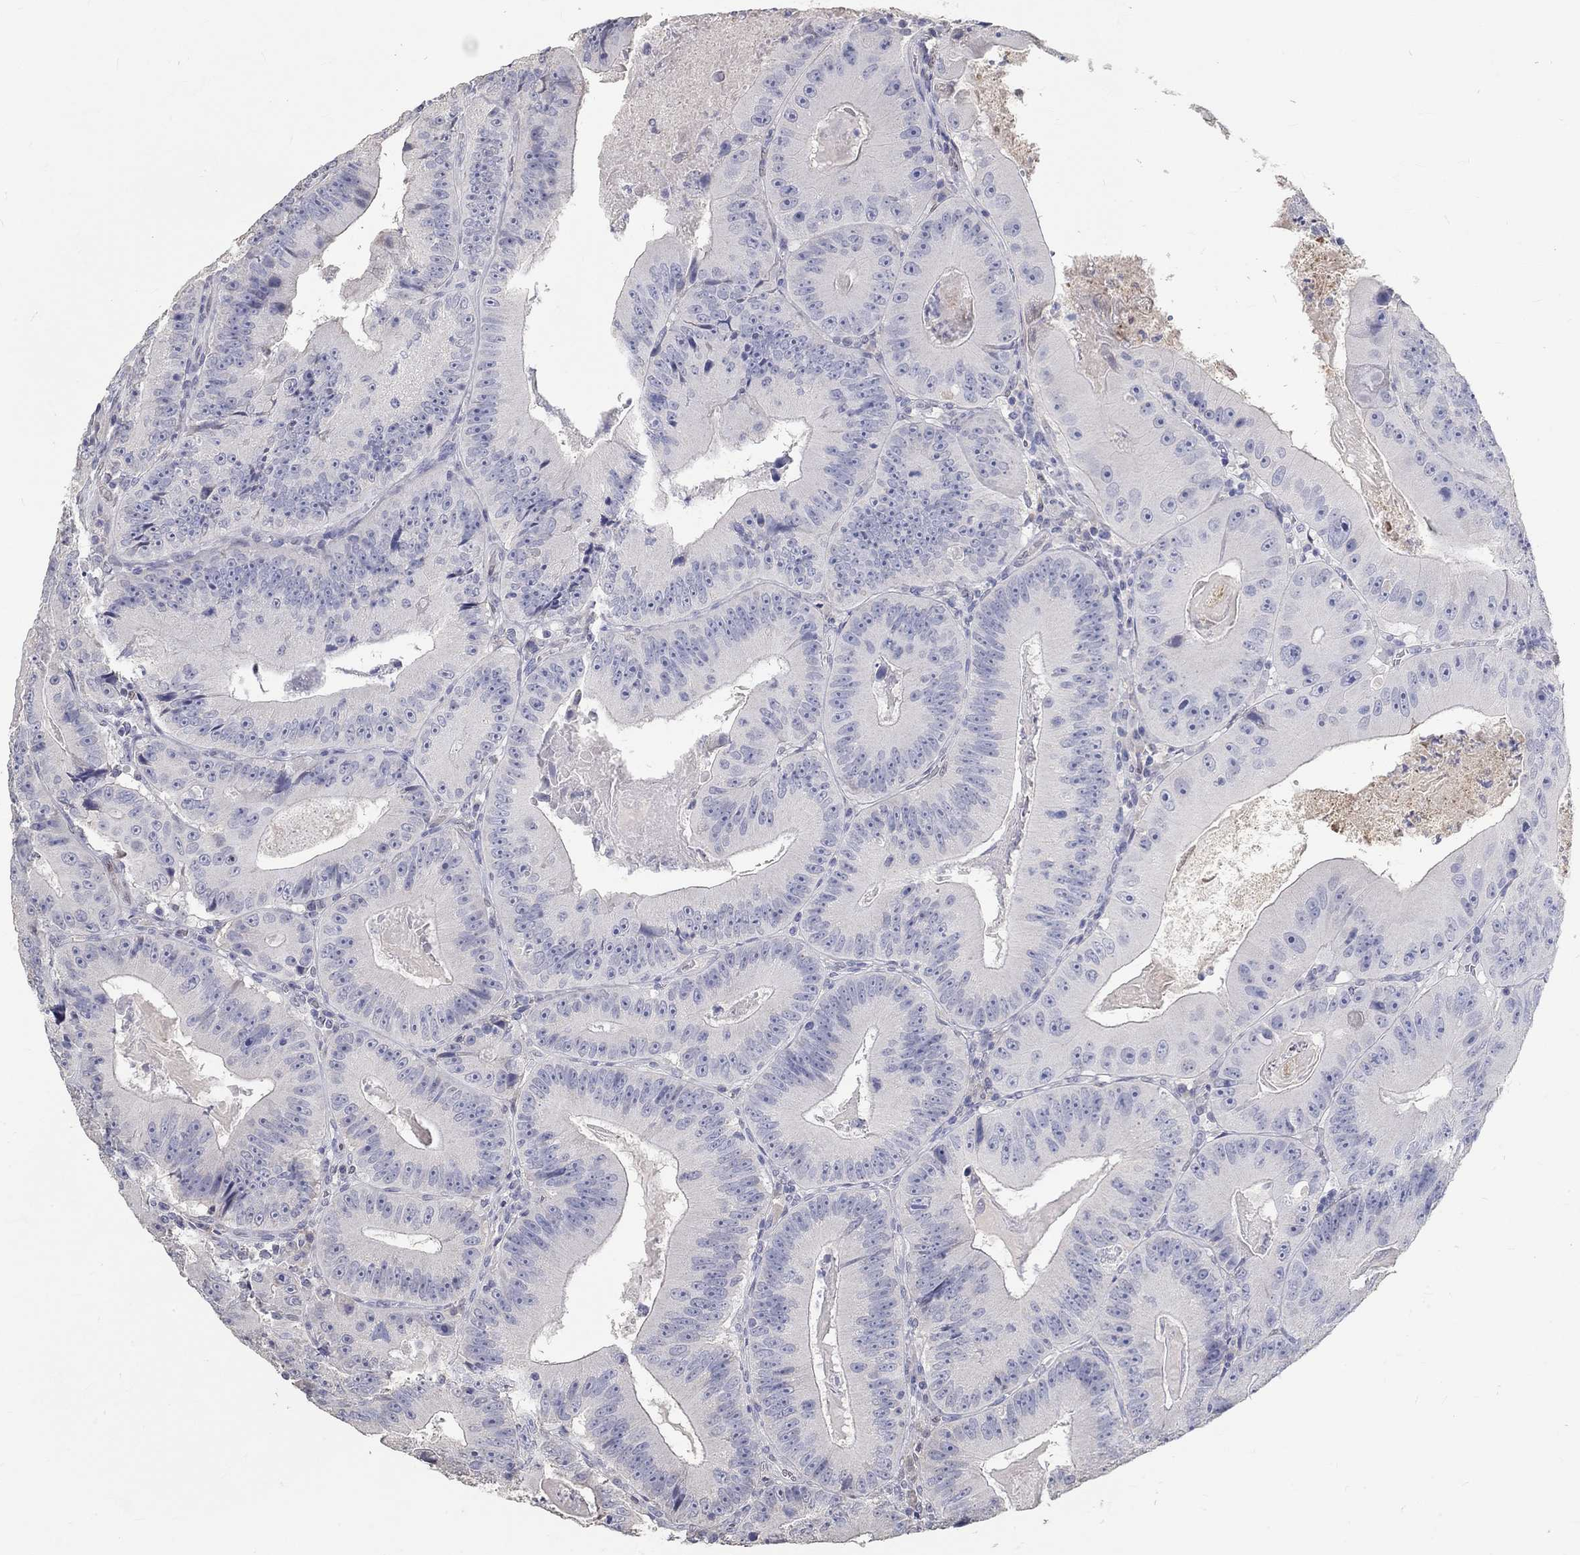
{"staining": {"intensity": "negative", "quantity": "none", "location": "none"}, "tissue": "colorectal cancer", "cell_type": "Tumor cells", "image_type": "cancer", "snomed": [{"axis": "morphology", "description": "Adenocarcinoma, NOS"}, {"axis": "topography", "description": "Colon"}], "caption": "IHC photomicrograph of neoplastic tissue: human colorectal adenocarcinoma stained with DAB reveals no significant protein expression in tumor cells.", "gene": "FGF2", "patient": {"sex": "female", "age": 86}}